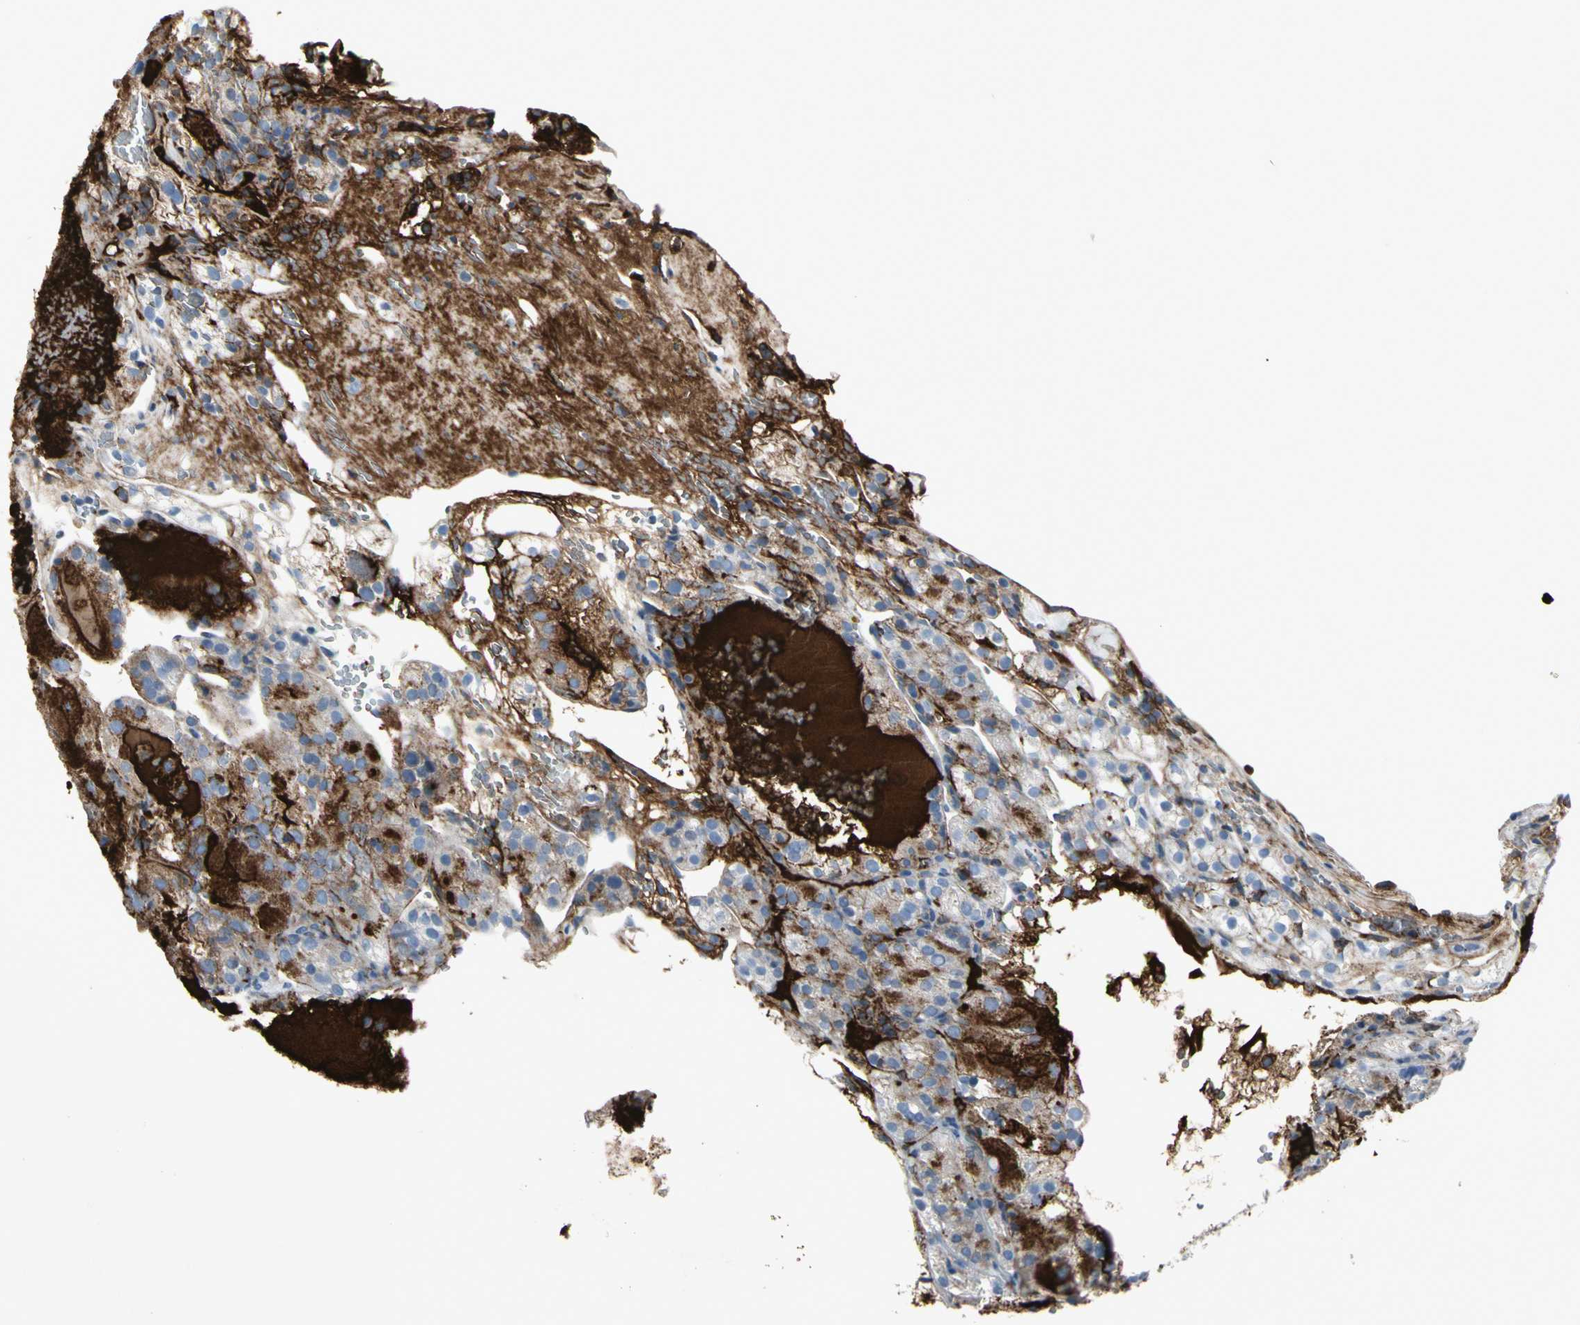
{"staining": {"intensity": "moderate", "quantity": "25%-75%", "location": "cytoplasmic/membranous"}, "tissue": "renal cancer", "cell_type": "Tumor cells", "image_type": "cancer", "snomed": [{"axis": "morphology", "description": "Normal tissue, NOS"}, {"axis": "morphology", "description": "Adenocarcinoma, NOS"}, {"axis": "topography", "description": "Kidney"}], "caption": "A medium amount of moderate cytoplasmic/membranous positivity is seen in approximately 25%-75% of tumor cells in renal cancer (adenocarcinoma) tissue.", "gene": "IGHG1", "patient": {"sex": "male", "age": 61}}